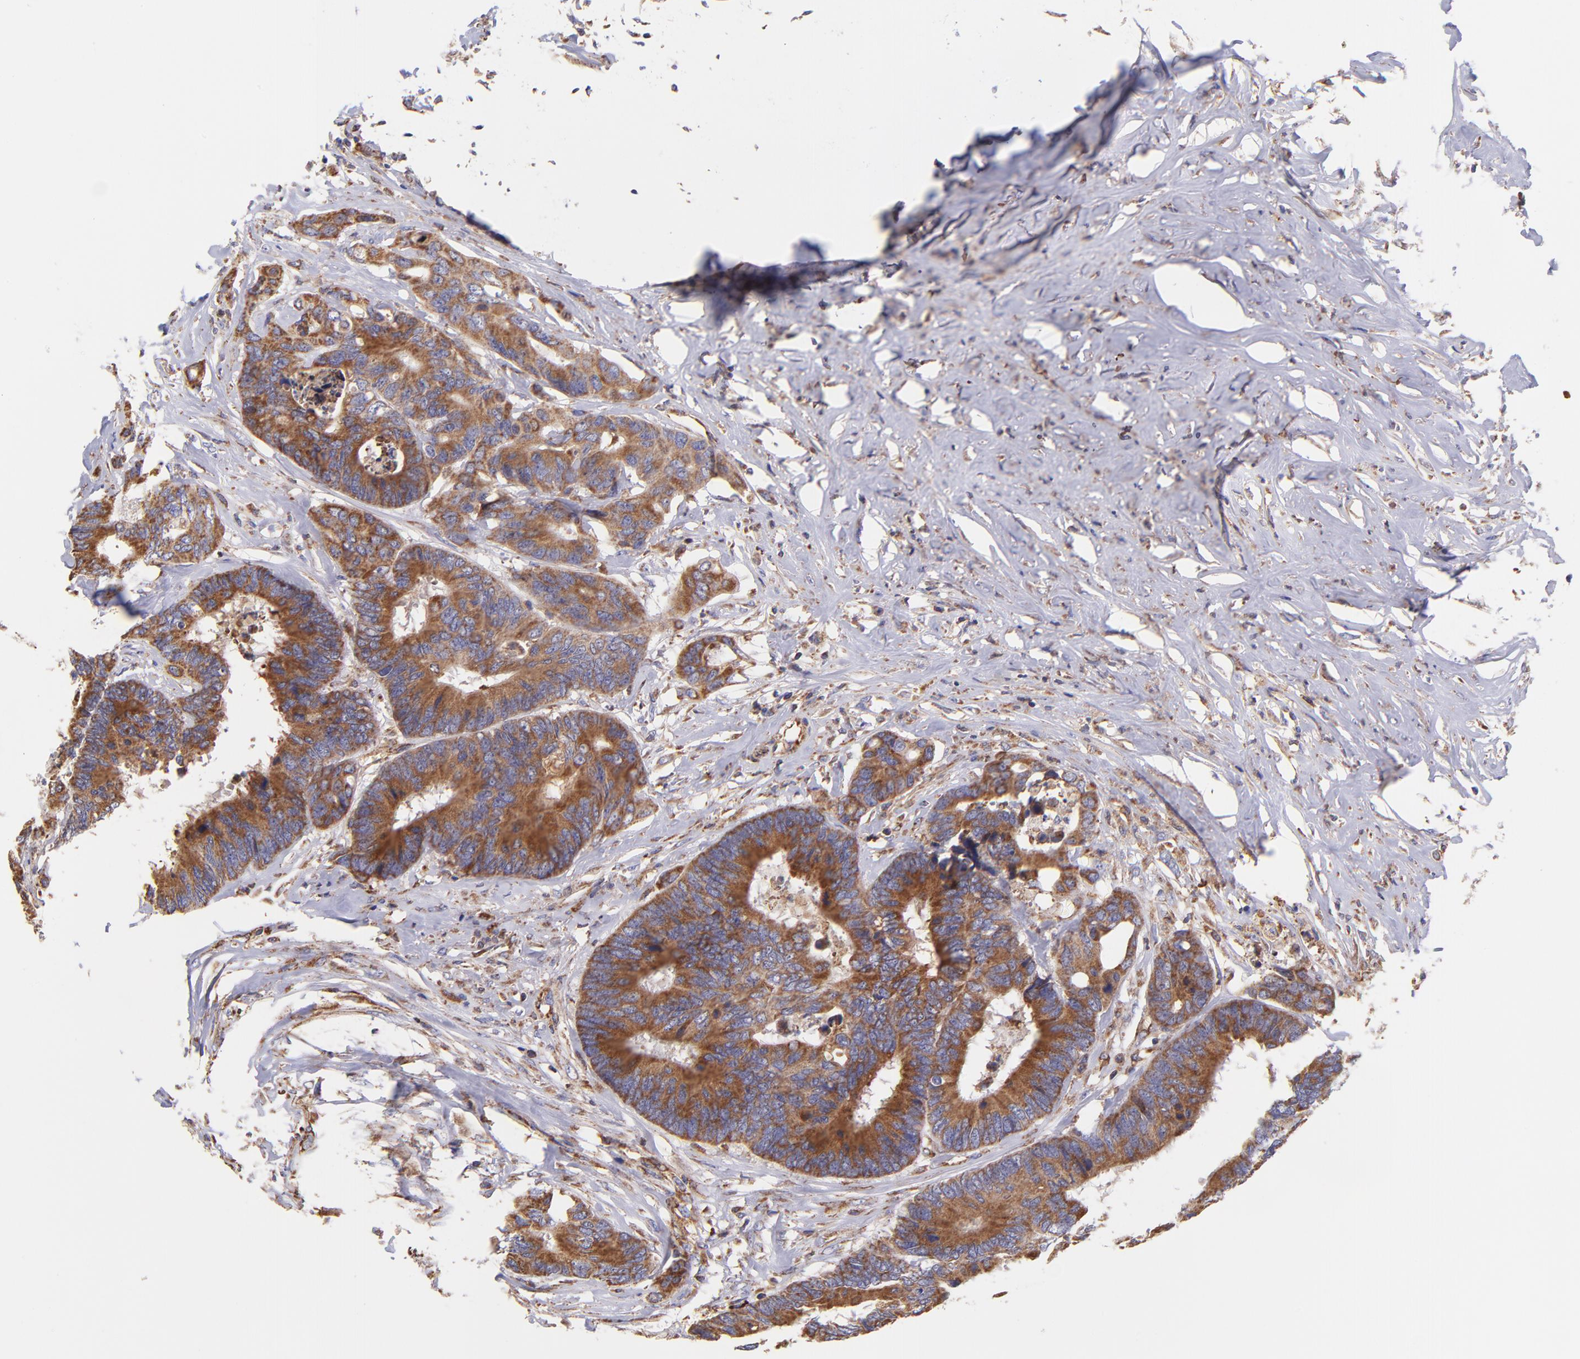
{"staining": {"intensity": "strong", "quantity": ">75%", "location": "cytoplasmic/membranous"}, "tissue": "colorectal cancer", "cell_type": "Tumor cells", "image_type": "cancer", "snomed": [{"axis": "morphology", "description": "Adenocarcinoma, NOS"}, {"axis": "topography", "description": "Rectum"}], "caption": "A brown stain labels strong cytoplasmic/membranous positivity of a protein in human colorectal adenocarcinoma tumor cells. (DAB IHC, brown staining for protein, blue staining for nuclei).", "gene": "PREX1", "patient": {"sex": "male", "age": 55}}